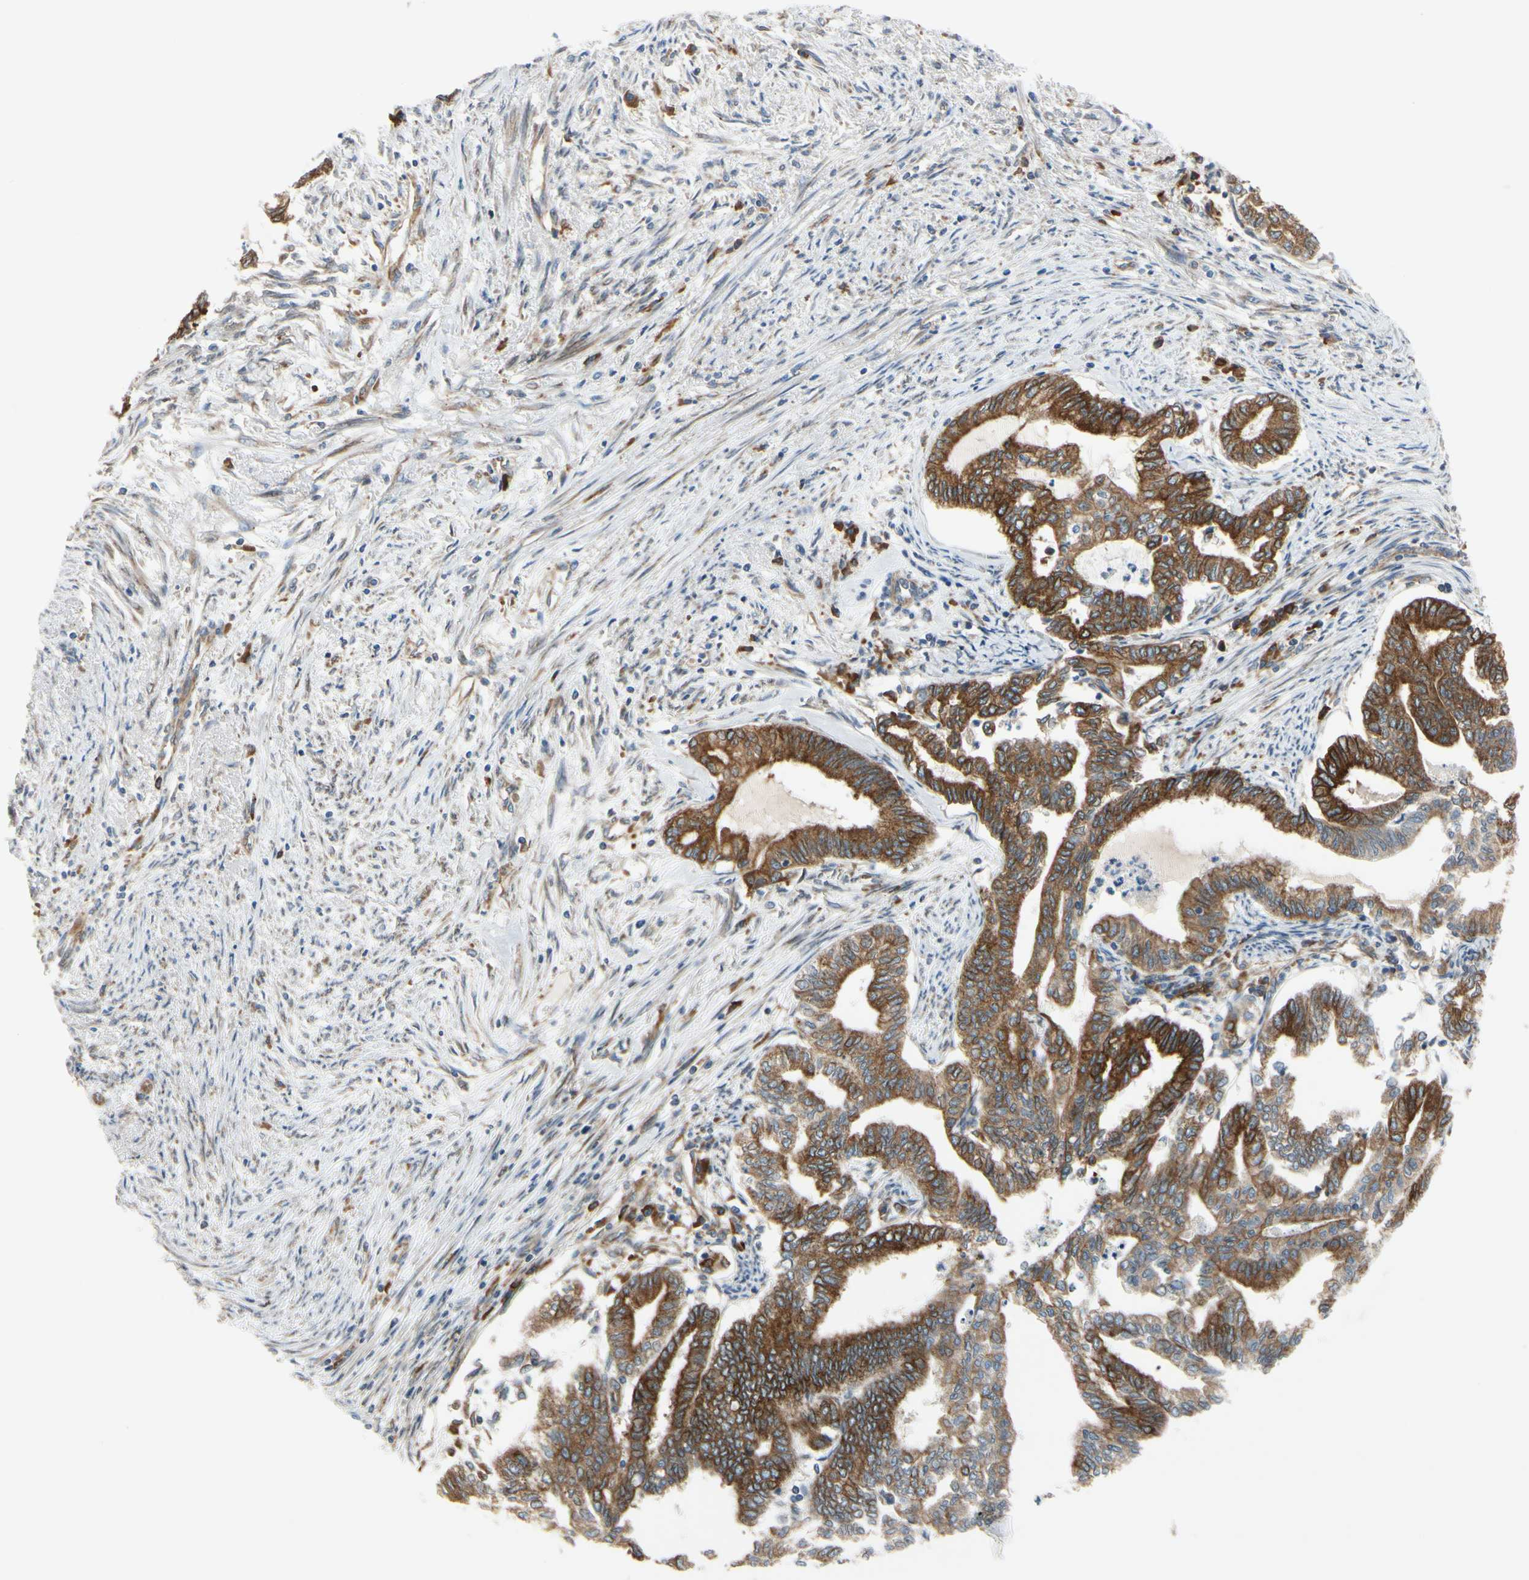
{"staining": {"intensity": "strong", "quantity": ">75%", "location": "cytoplasmic/membranous"}, "tissue": "endometrial cancer", "cell_type": "Tumor cells", "image_type": "cancer", "snomed": [{"axis": "morphology", "description": "Adenocarcinoma, NOS"}, {"axis": "topography", "description": "Endometrium"}], "caption": "DAB immunohistochemical staining of adenocarcinoma (endometrial) exhibits strong cytoplasmic/membranous protein positivity in approximately >75% of tumor cells.", "gene": "CLCC1", "patient": {"sex": "female", "age": 79}}